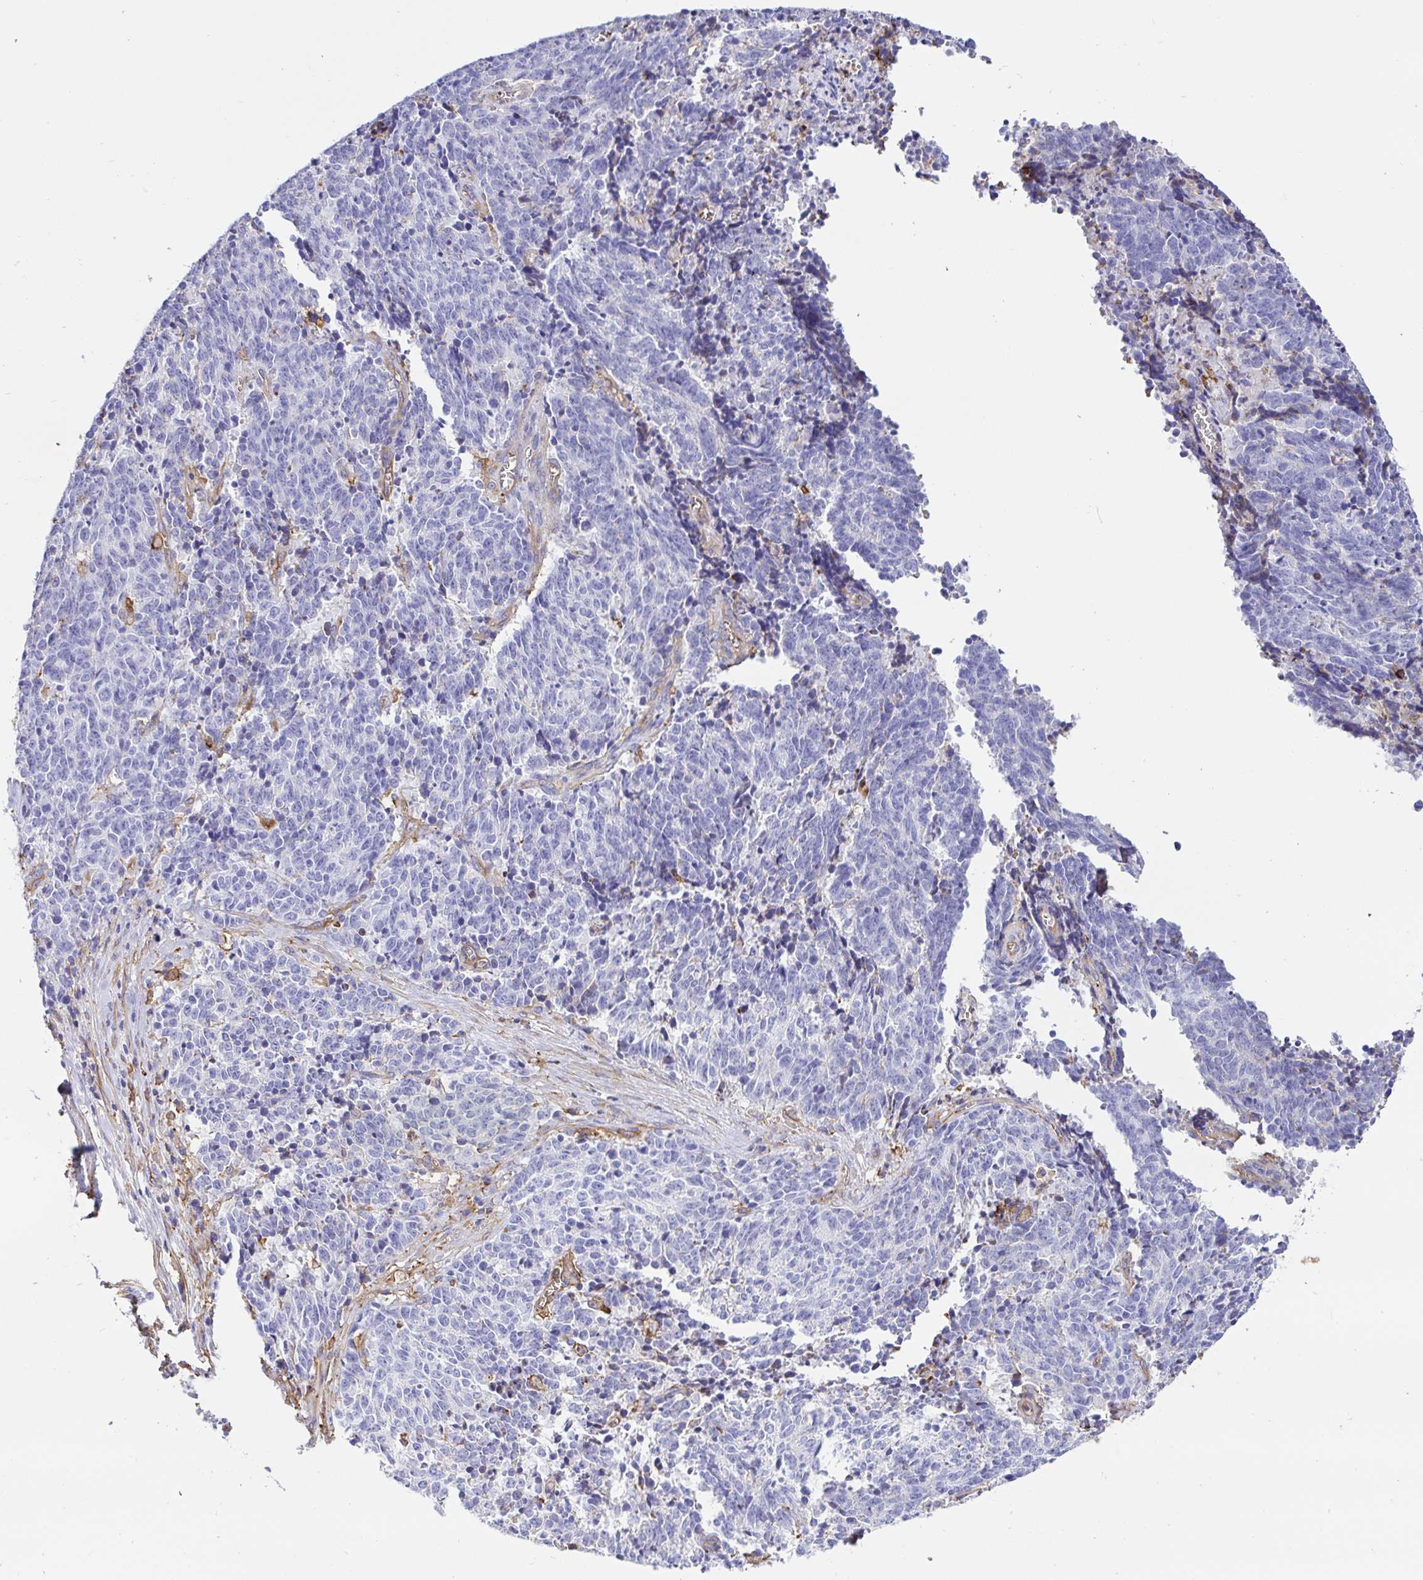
{"staining": {"intensity": "negative", "quantity": "none", "location": "none"}, "tissue": "cervical cancer", "cell_type": "Tumor cells", "image_type": "cancer", "snomed": [{"axis": "morphology", "description": "Squamous cell carcinoma, NOS"}, {"axis": "topography", "description": "Cervix"}], "caption": "This is a micrograph of immunohistochemistry staining of squamous cell carcinoma (cervical), which shows no positivity in tumor cells.", "gene": "ANXA2", "patient": {"sex": "female", "age": 29}}